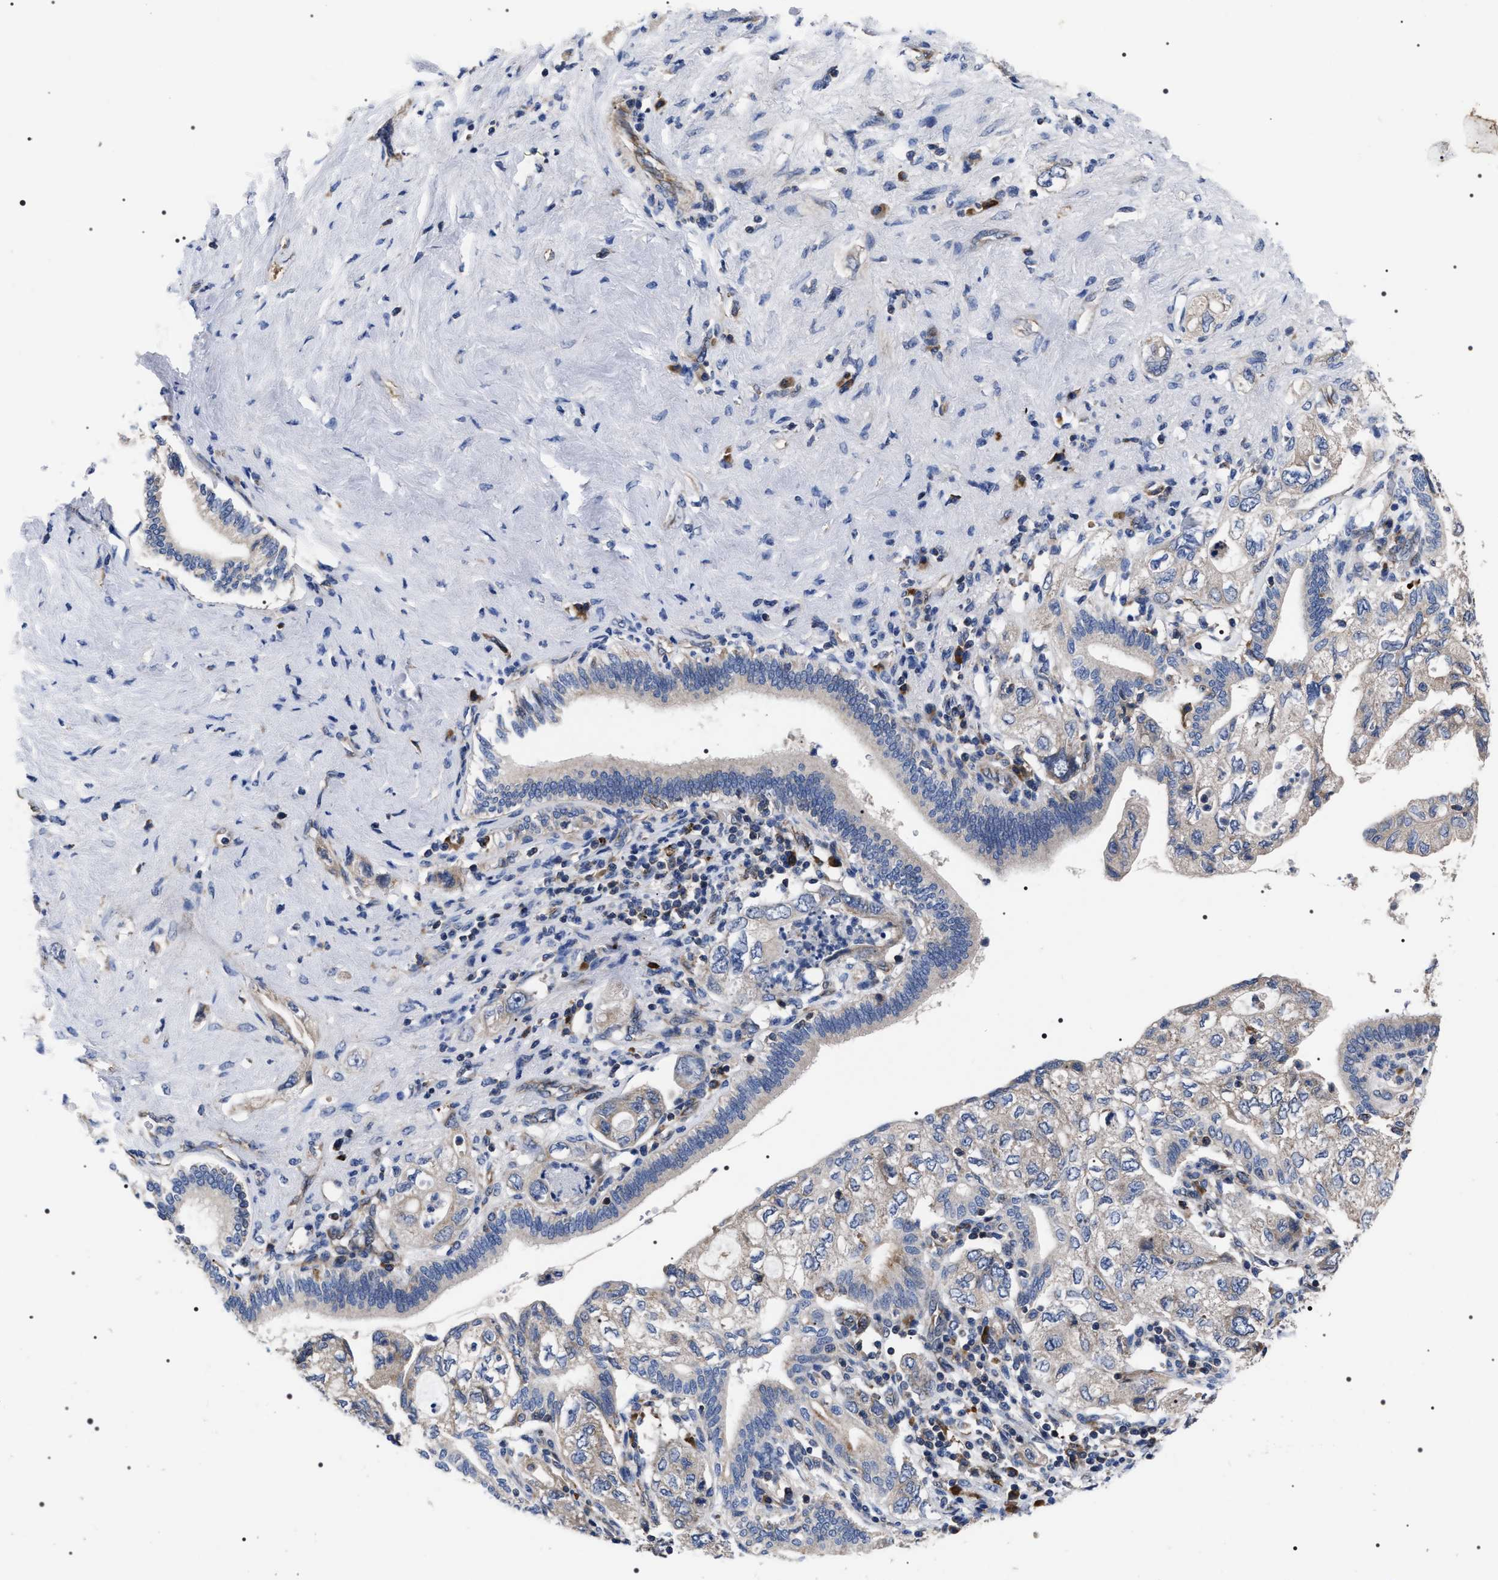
{"staining": {"intensity": "weak", "quantity": "<25%", "location": "cytoplasmic/membranous"}, "tissue": "pancreatic cancer", "cell_type": "Tumor cells", "image_type": "cancer", "snomed": [{"axis": "morphology", "description": "Adenocarcinoma, NOS"}, {"axis": "topography", "description": "Pancreas"}], "caption": "Adenocarcinoma (pancreatic) was stained to show a protein in brown. There is no significant expression in tumor cells.", "gene": "MIS18A", "patient": {"sex": "female", "age": 73}}